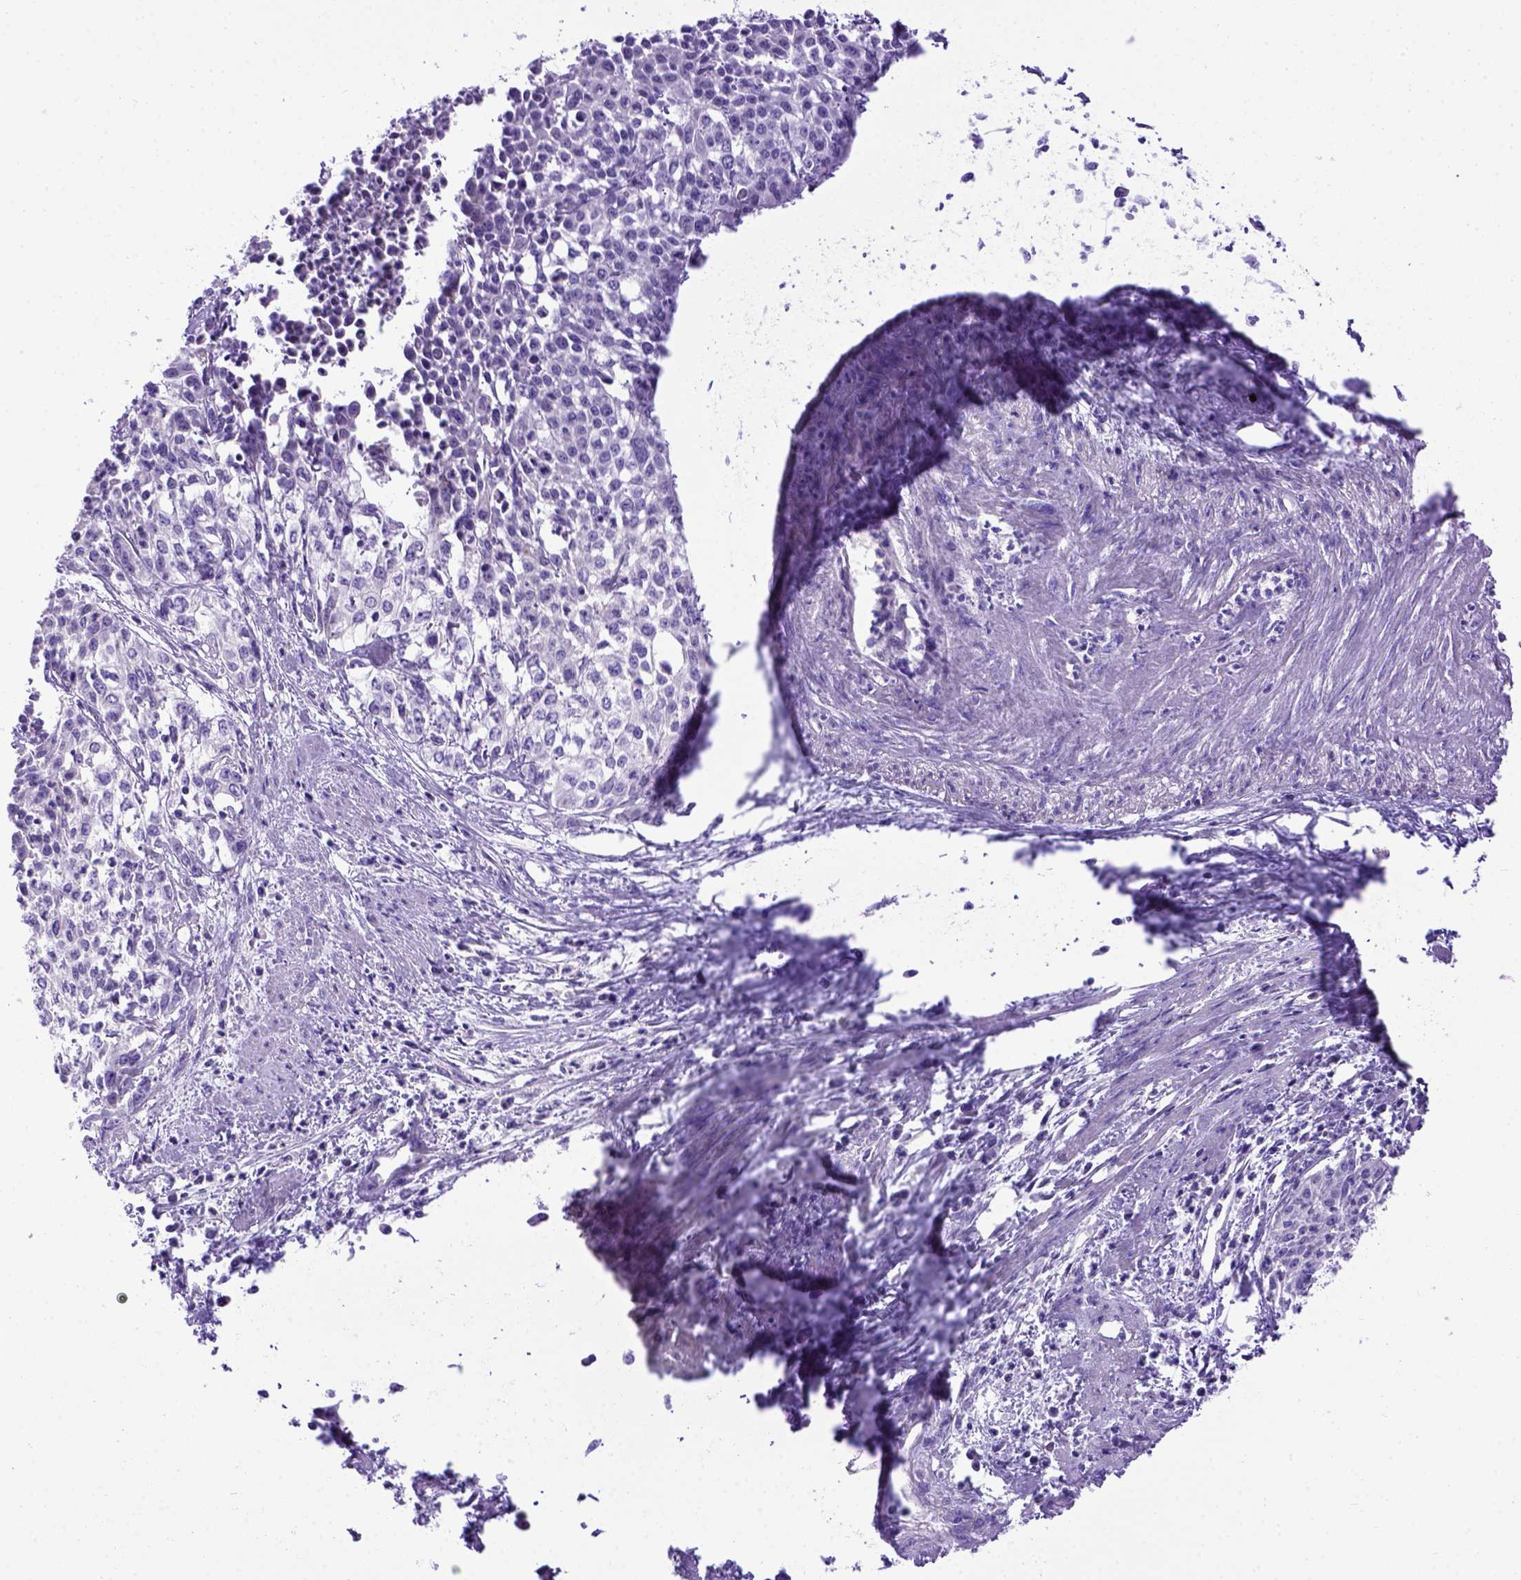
{"staining": {"intensity": "negative", "quantity": "none", "location": "none"}, "tissue": "cervical cancer", "cell_type": "Tumor cells", "image_type": "cancer", "snomed": [{"axis": "morphology", "description": "Squamous cell carcinoma, NOS"}, {"axis": "topography", "description": "Cervix"}], "caption": "Photomicrograph shows no significant protein expression in tumor cells of cervical squamous cell carcinoma. The staining was performed using DAB to visualize the protein expression in brown, while the nuclei were stained in blue with hematoxylin (Magnification: 20x).", "gene": "ADAM12", "patient": {"sex": "female", "age": 39}}